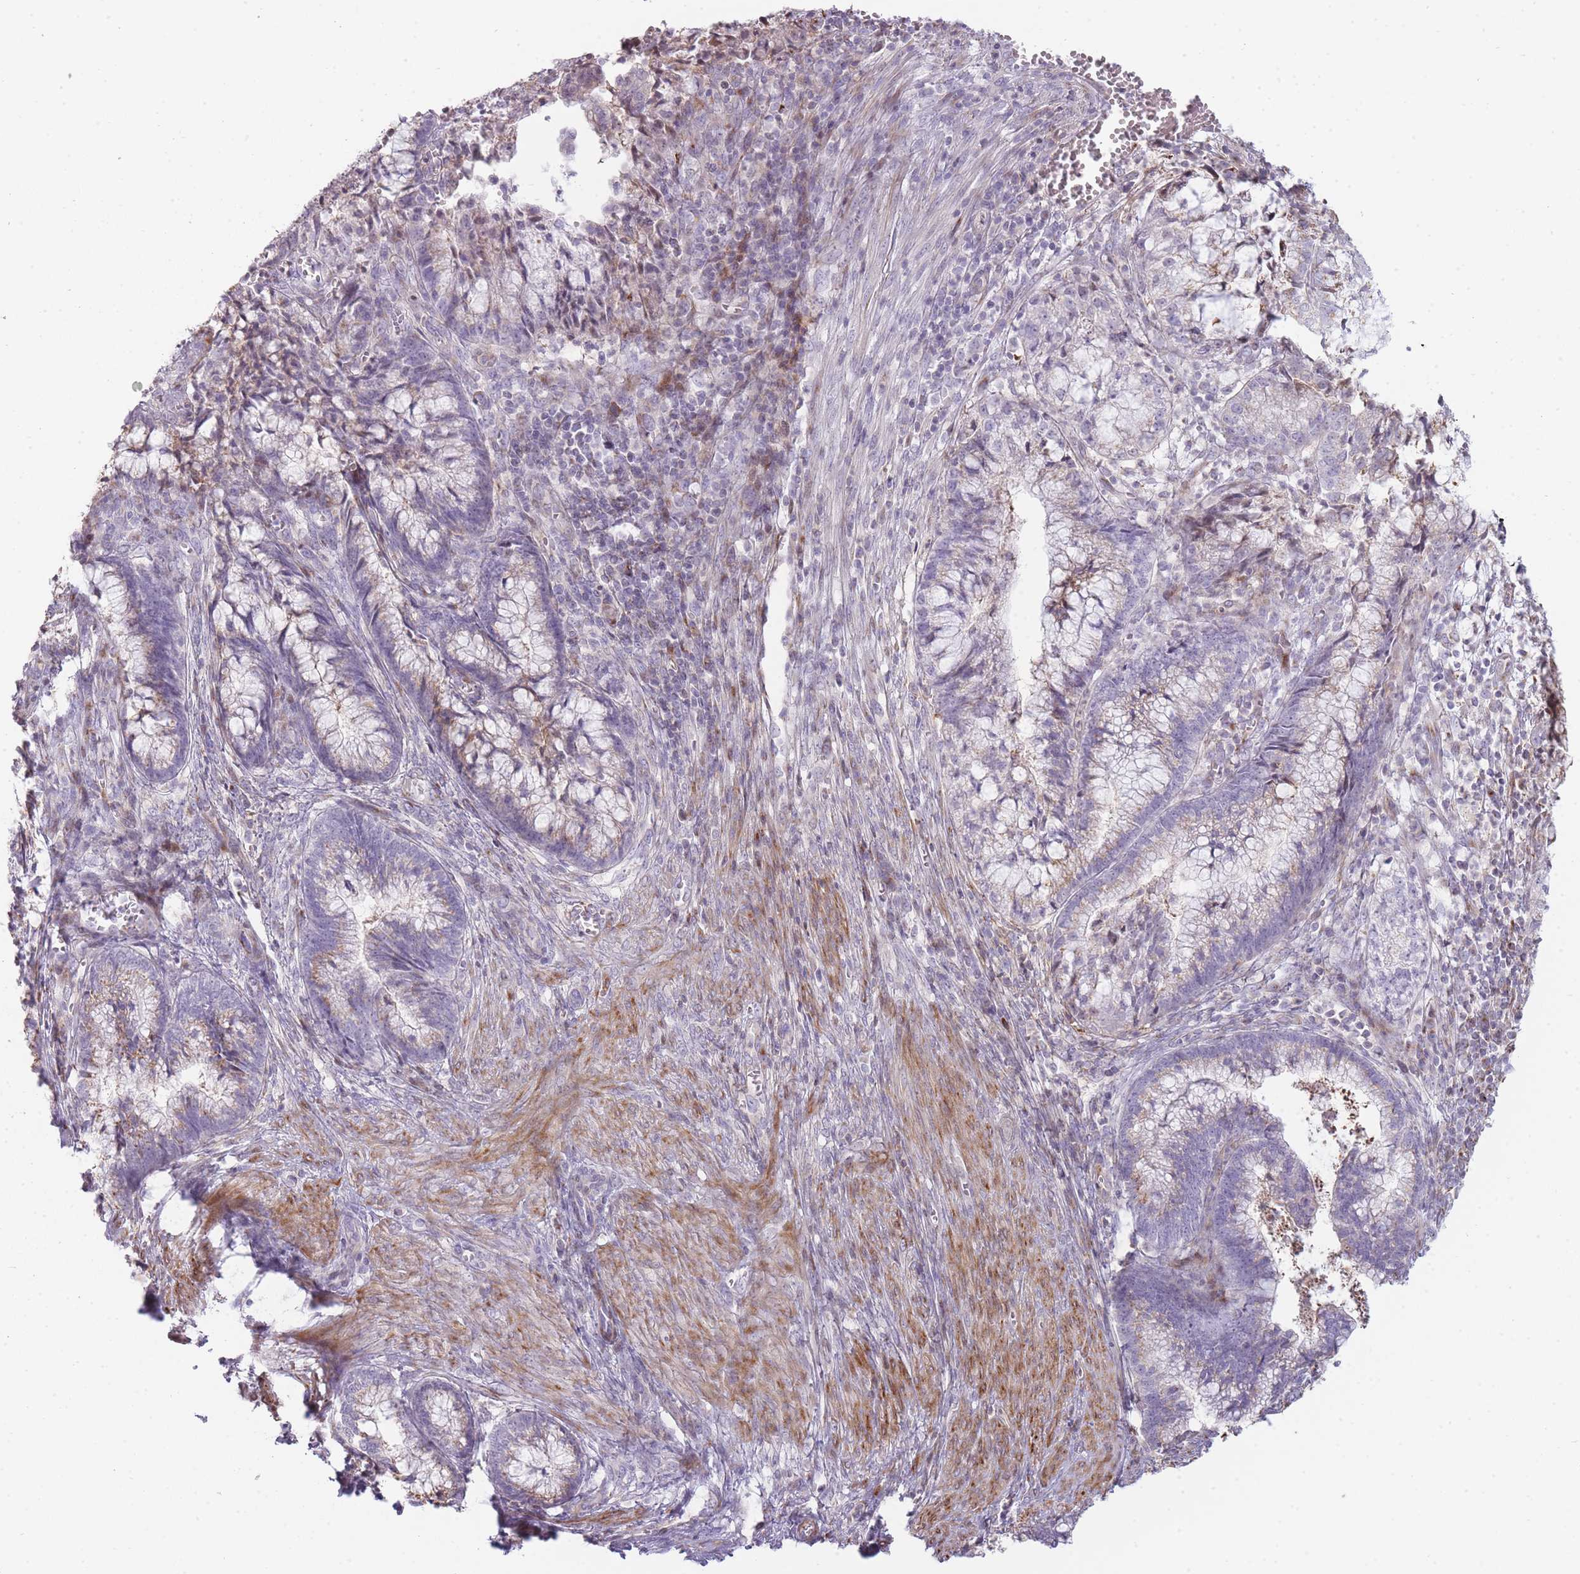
{"staining": {"intensity": "negative", "quantity": "none", "location": "none"}, "tissue": "cervical cancer", "cell_type": "Tumor cells", "image_type": "cancer", "snomed": [{"axis": "morphology", "description": "Adenocarcinoma, NOS"}, {"axis": "topography", "description": "Cervix"}], "caption": "The immunohistochemistry image has no significant staining in tumor cells of cervical cancer (adenocarcinoma) tissue.", "gene": "PPP3R2", "patient": {"sex": "female", "age": 44}}